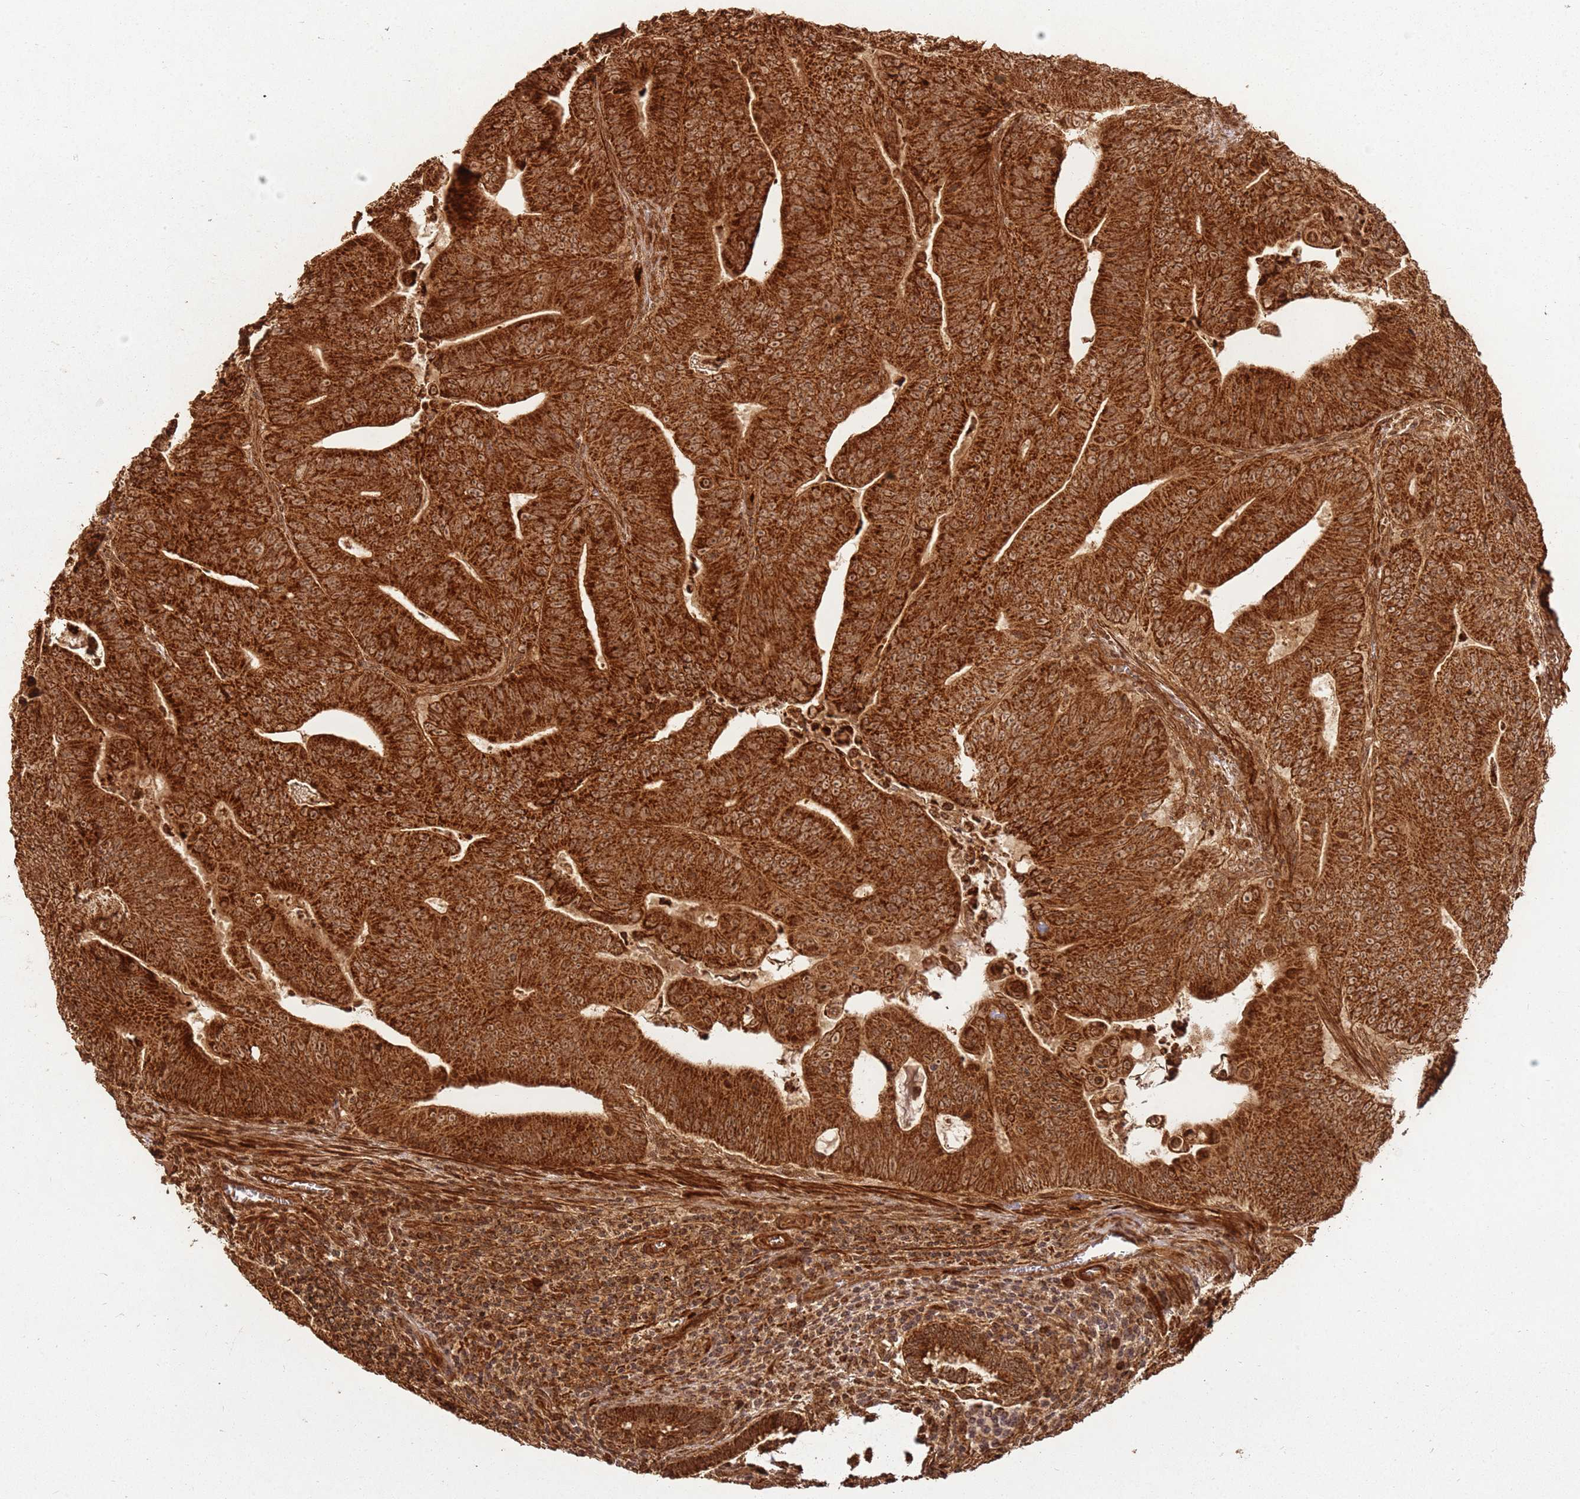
{"staining": {"intensity": "strong", "quantity": ">75%", "location": "cytoplasmic/membranous"}, "tissue": "colorectal cancer", "cell_type": "Tumor cells", "image_type": "cancer", "snomed": [{"axis": "morphology", "description": "Adenocarcinoma, NOS"}, {"axis": "topography", "description": "Rectum"}], "caption": "DAB (3,3'-diaminobenzidine) immunohistochemical staining of colorectal adenocarcinoma demonstrates strong cytoplasmic/membranous protein staining in about >75% of tumor cells. (DAB (3,3'-diaminobenzidine) IHC with brightfield microscopy, high magnification).", "gene": "MRPS6", "patient": {"sex": "female", "age": 75}}